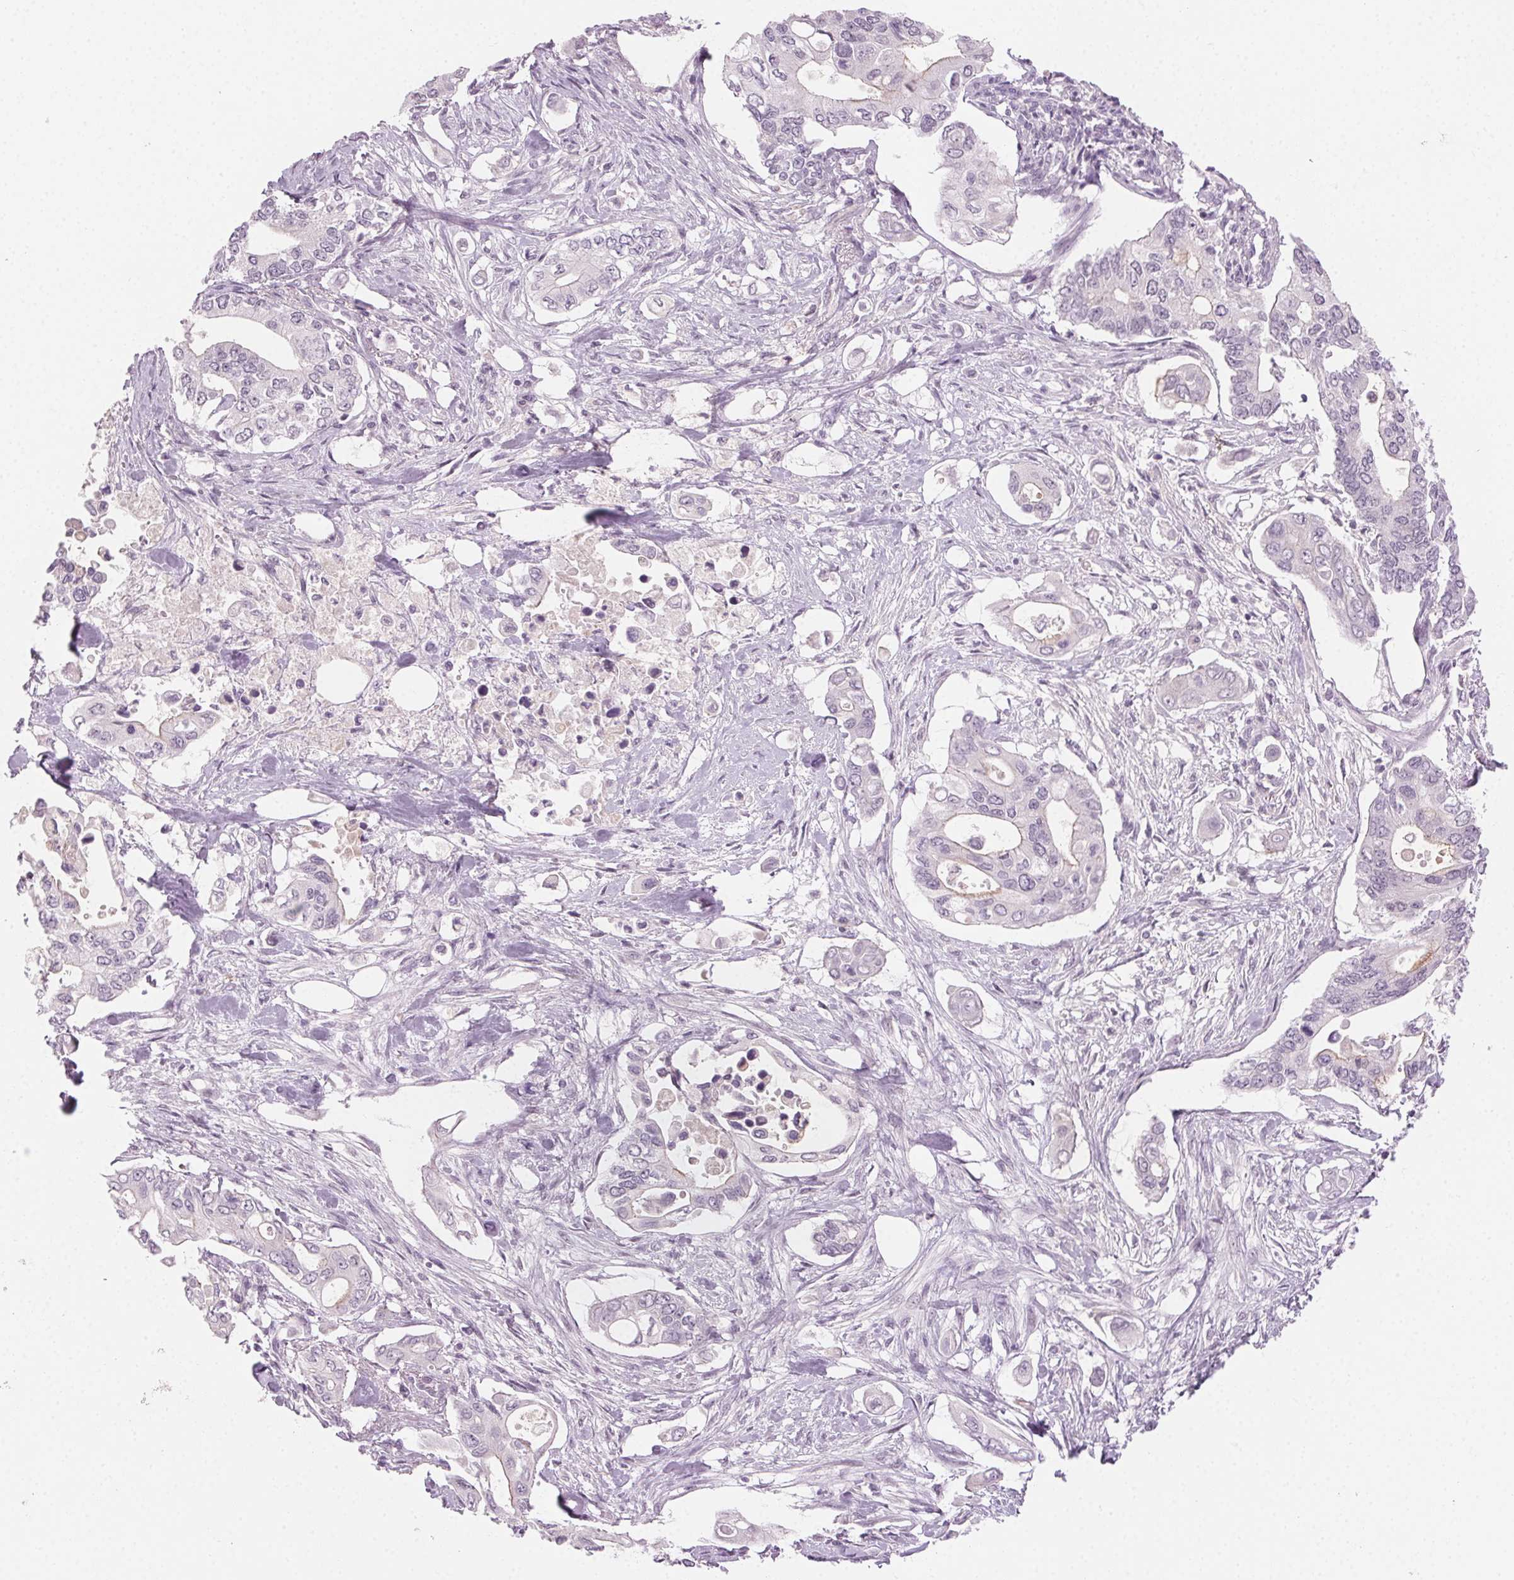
{"staining": {"intensity": "negative", "quantity": "none", "location": "none"}, "tissue": "pancreatic cancer", "cell_type": "Tumor cells", "image_type": "cancer", "snomed": [{"axis": "morphology", "description": "Adenocarcinoma, NOS"}, {"axis": "topography", "description": "Pancreas"}], "caption": "Tumor cells show no significant expression in pancreatic cancer.", "gene": "HSF5", "patient": {"sex": "female", "age": 63}}